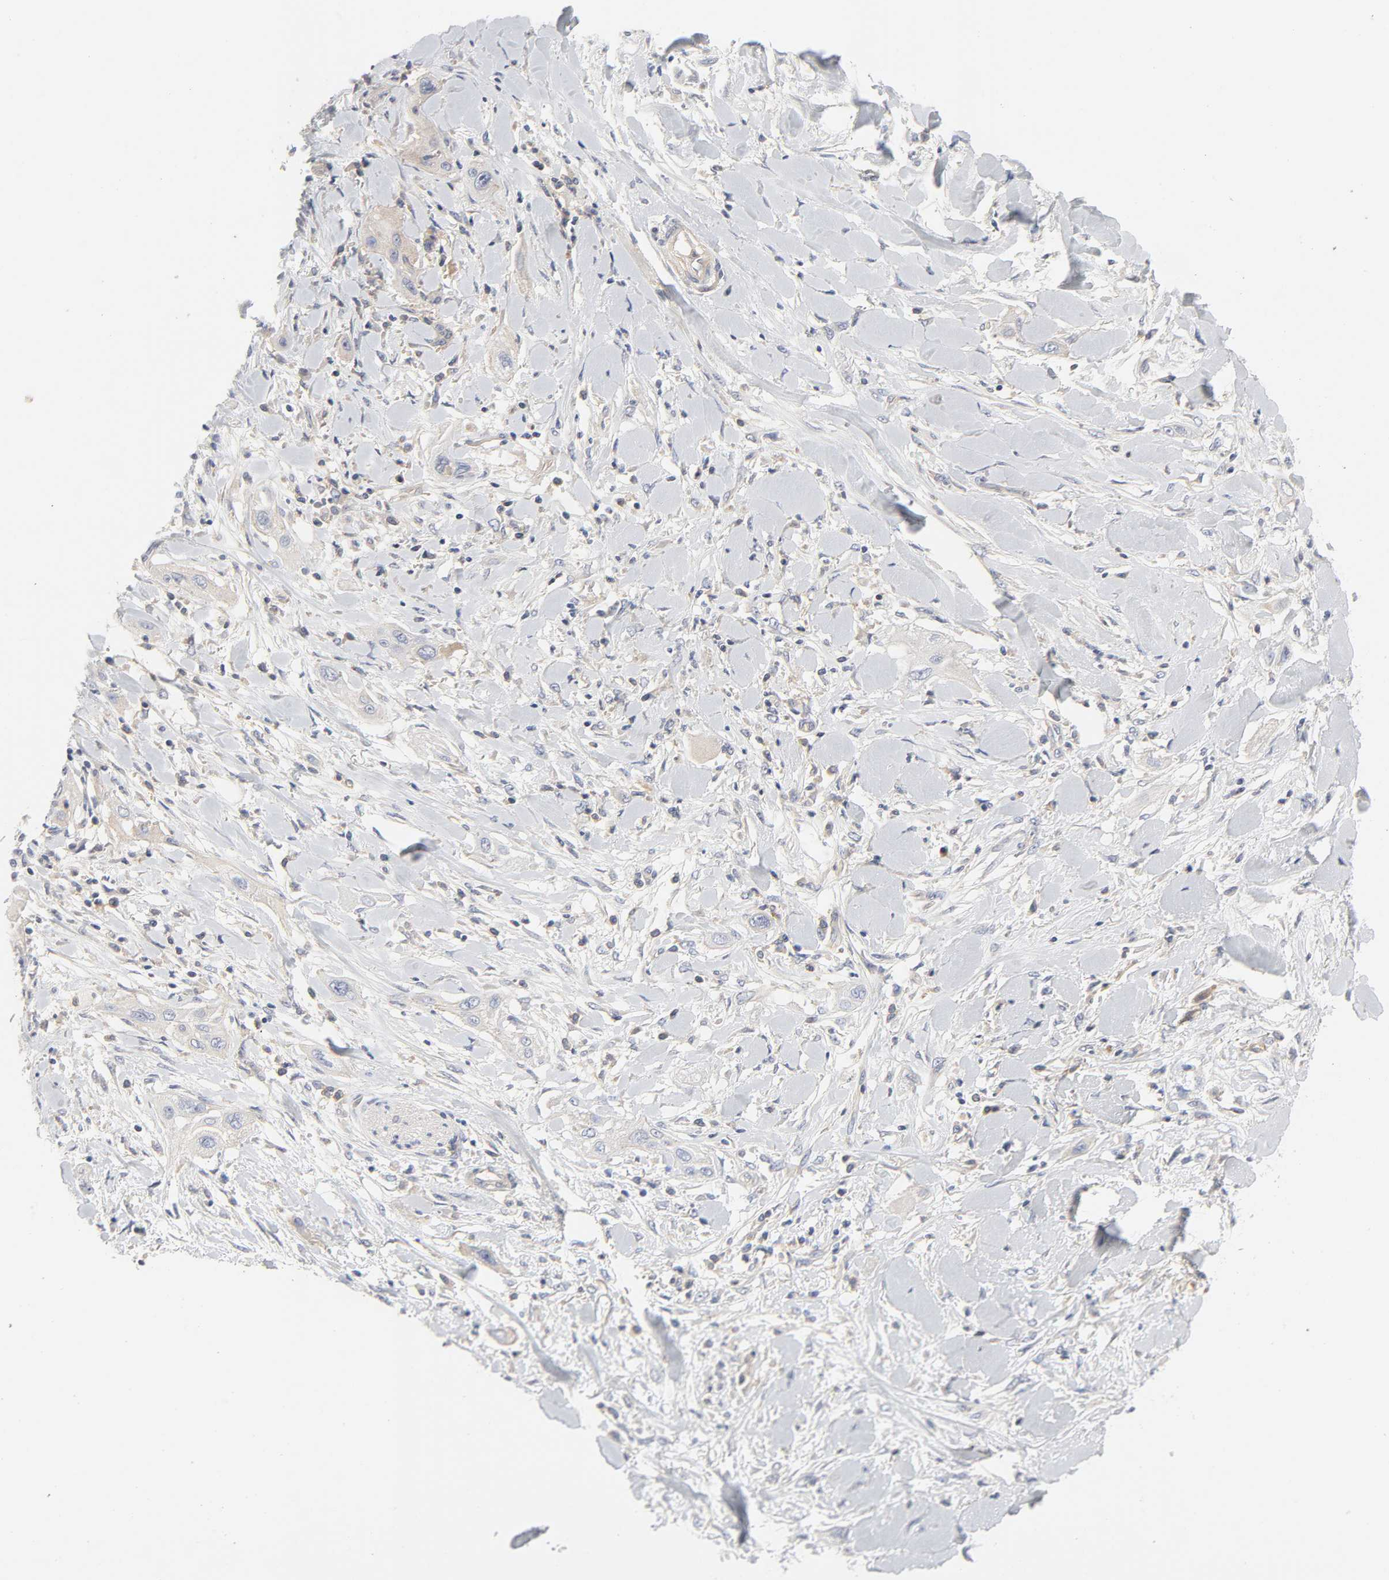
{"staining": {"intensity": "negative", "quantity": "none", "location": "none"}, "tissue": "lung cancer", "cell_type": "Tumor cells", "image_type": "cancer", "snomed": [{"axis": "morphology", "description": "Squamous cell carcinoma, NOS"}, {"axis": "topography", "description": "Lung"}], "caption": "Tumor cells show no significant protein staining in squamous cell carcinoma (lung).", "gene": "ROCK1", "patient": {"sex": "female", "age": 47}}